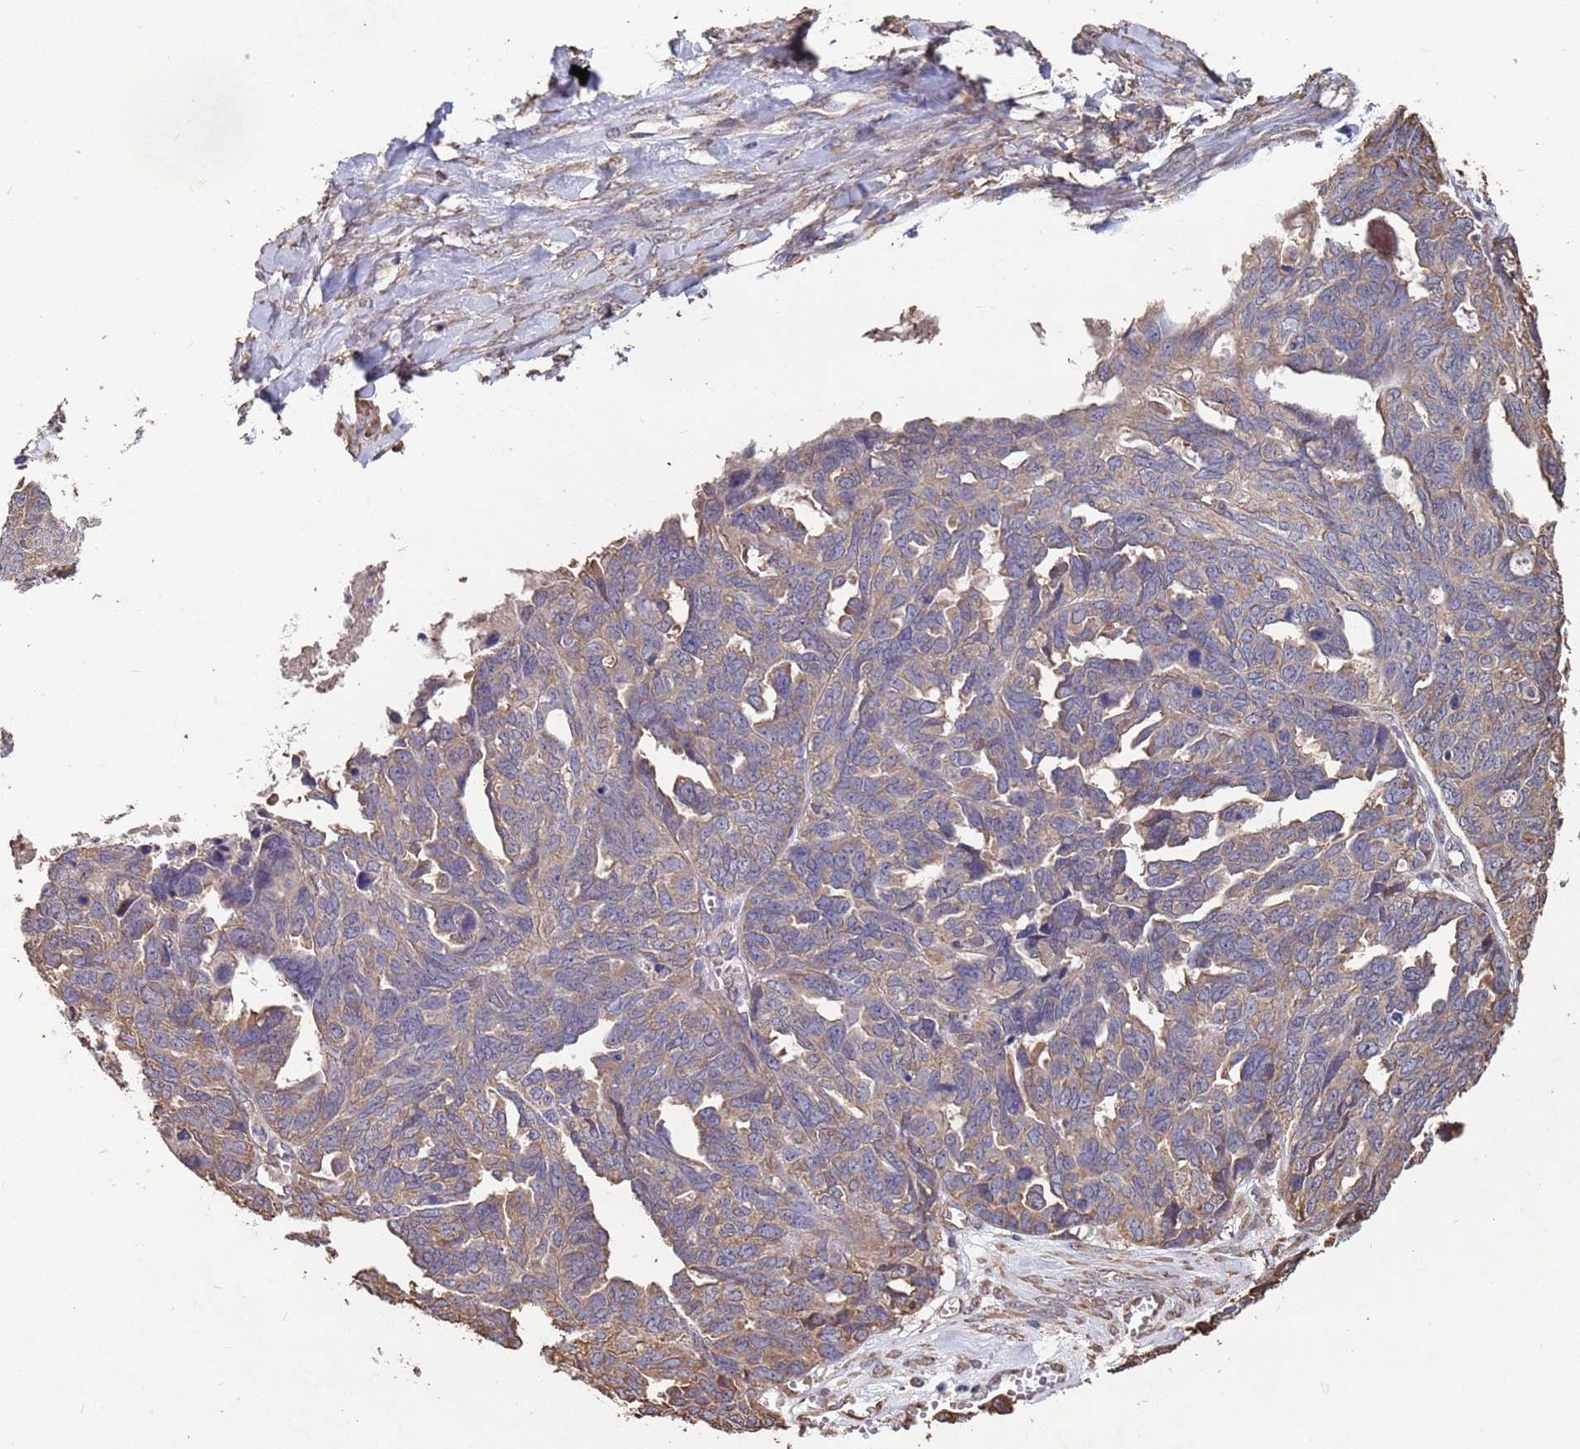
{"staining": {"intensity": "moderate", "quantity": "25%-75%", "location": "cytoplasmic/membranous"}, "tissue": "ovarian cancer", "cell_type": "Tumor cells", "image_type": "cancer", "snomed": [{"axis": "morphology", "description": "Cystadenocarcinoma, serous, NOS"}, {"axis": "topography", "description": "Ovary"}], "caption": "High-magnification brightfield microscopy of serous cystadenocarcinoma (ovarian) stained with DAB (3,3'-diaminobenzidine) (brown) and counterstained with hematoxylin (blue). tumor cells exhibit moderate cytoplasmic/membranous staining is identified in approximately25%-75% of cells.", "gene": "CFAP119", "patient": {"sex": "female", "age": 79}}